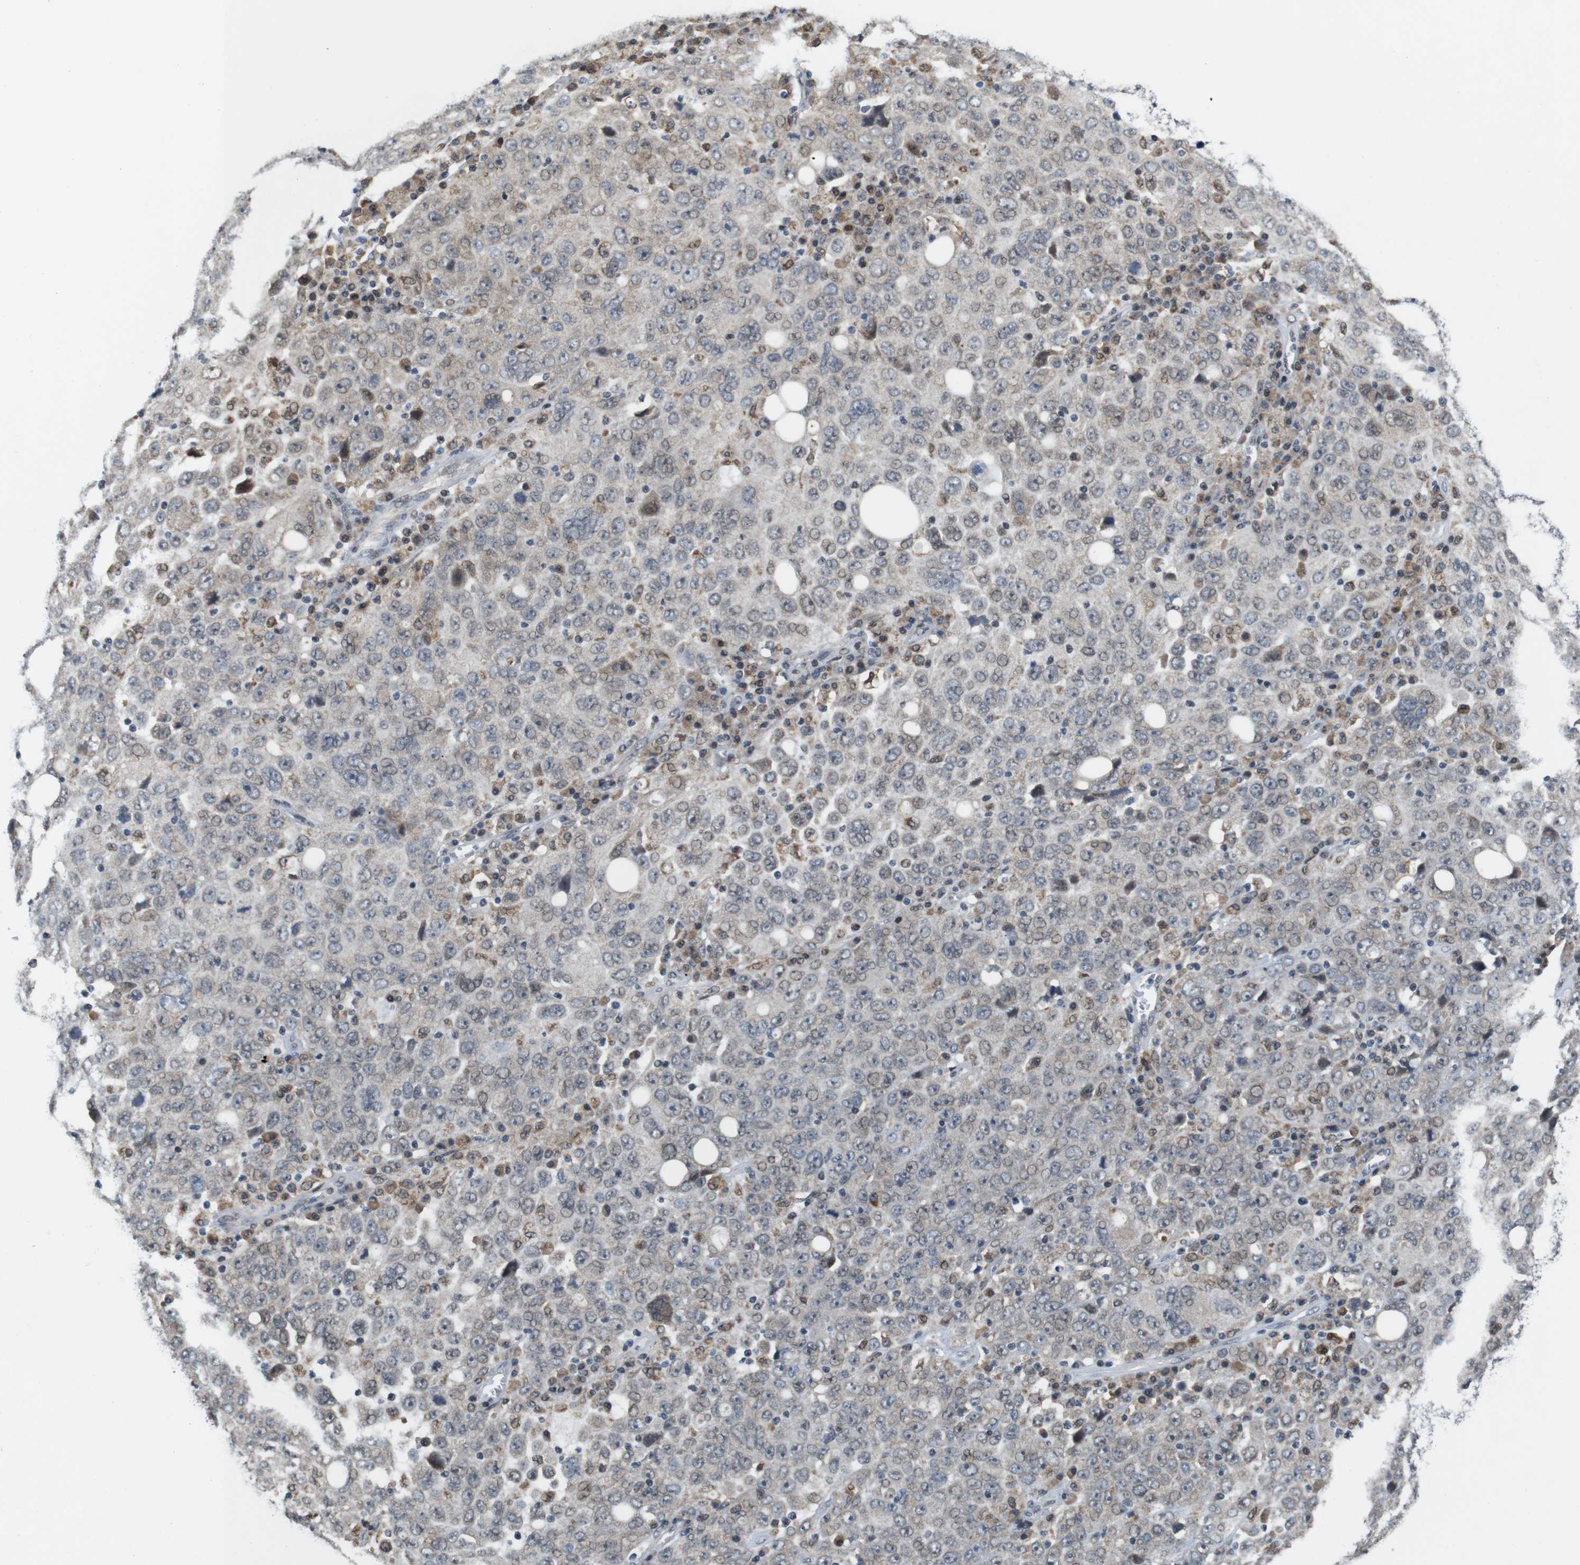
{"staining": {"intensity": "moderate", "quantity": "<25%", "location": "cytoplasmic/membranous,nuclear"}, "tissue": "ovarian cancer", "cell_type": "Tumor cells", "image_type": "cancer", "snomed": [{"axis": "morphology", "description": "Carcinoma, endometroid"}, {"axis": "topography", "description": "Ovary"}], "caption": "Human ovarian endometroid carcinoma stained with a brown dye shows moderate cytoplasmic/membranous and nuclear positive expression in about <25% of tumor cells.", "gene": "PNMA8A", "patient": {"sex": "female", "age": 62}}